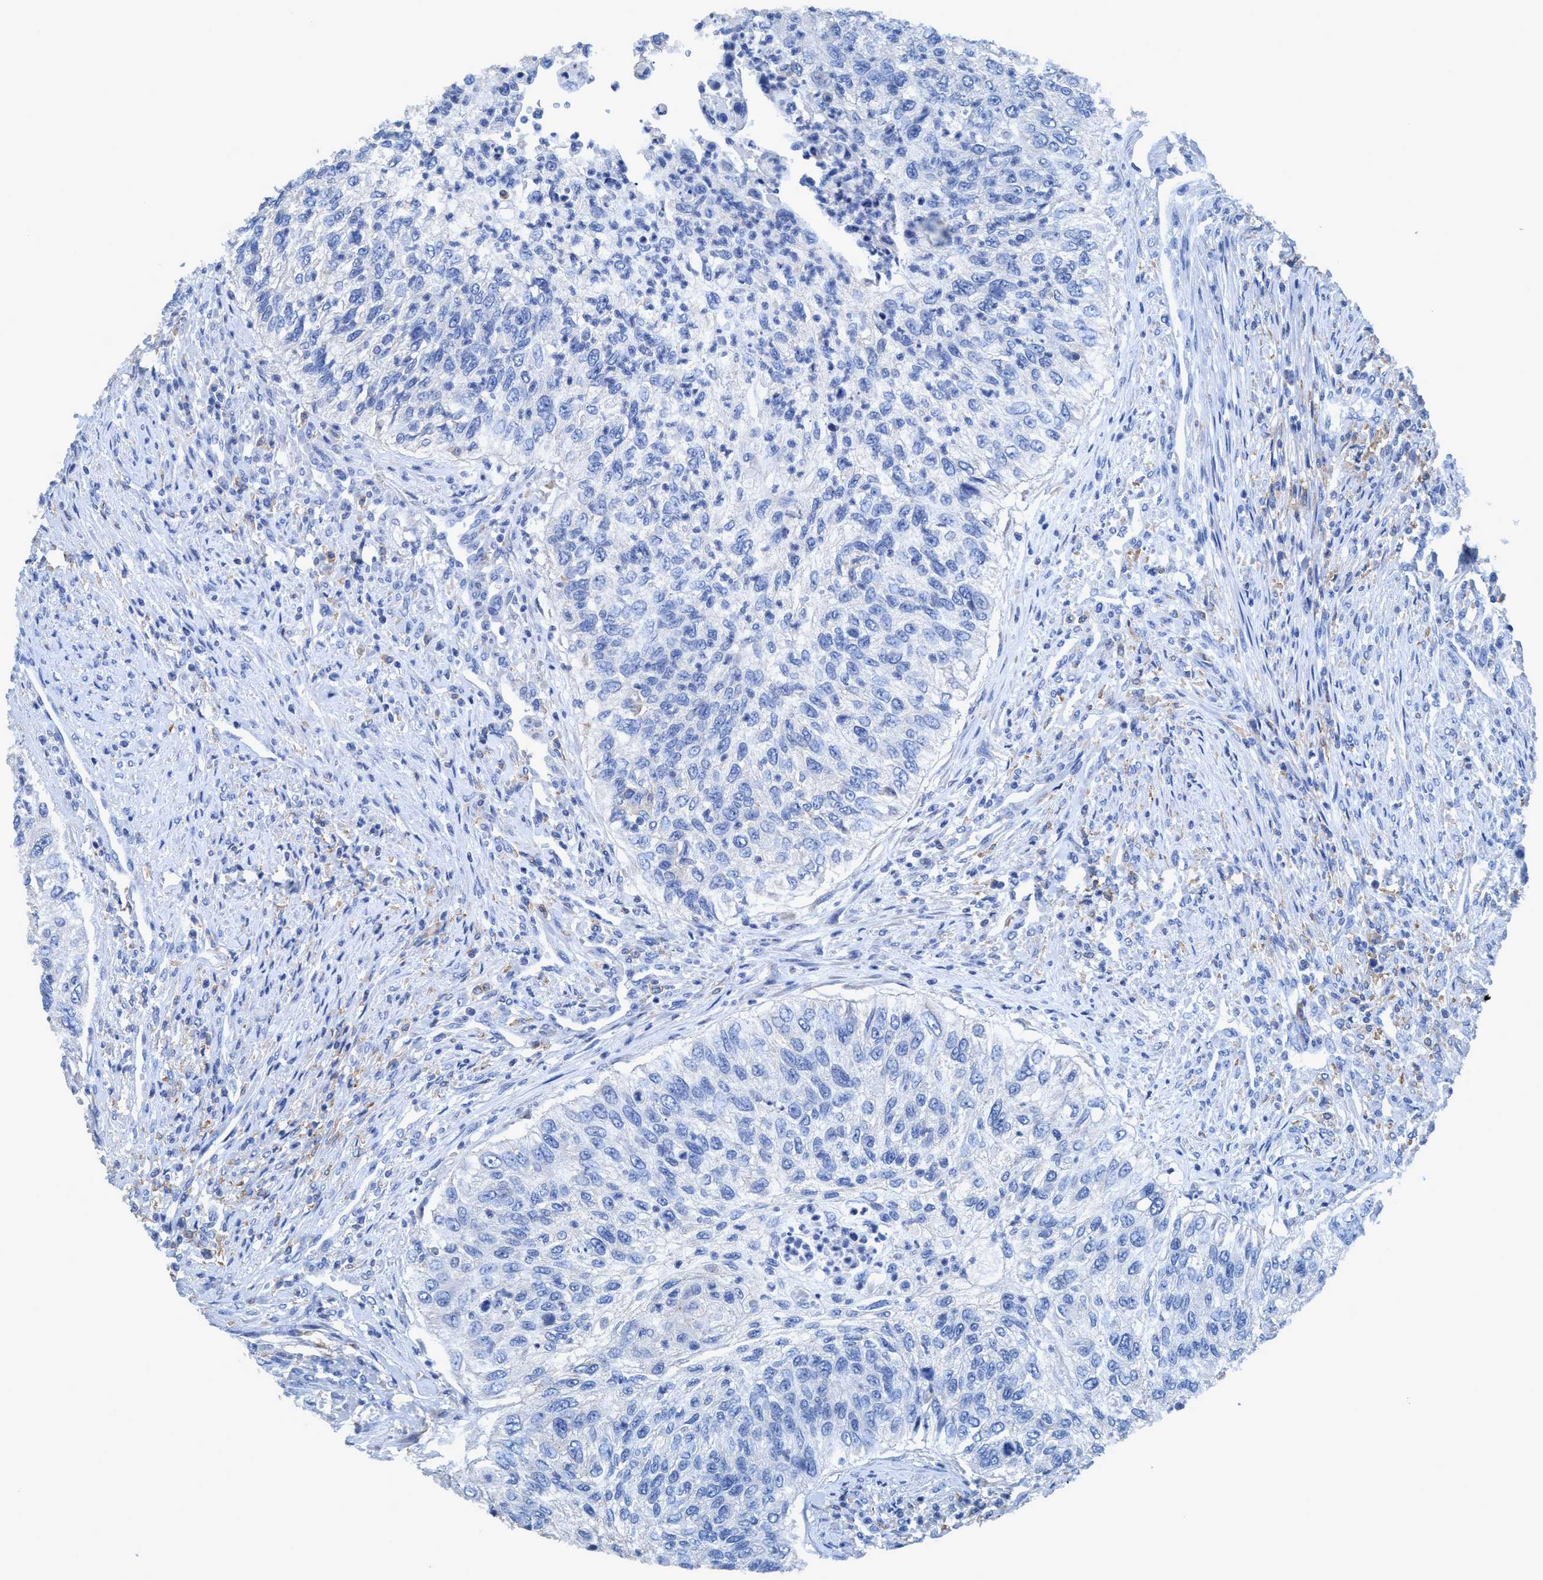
{"staining": {"intensity": "negative", "quantity": "none", "location": "none"}, "tissue": "urothelial cancer", "cell_type": "Tumor cells", "image_type": "cancer", "snomed": [{"axis": "morphology", "description": "Urothelial carcinoma, High grade"}, {"axis": "topography", "description": "Urinary bladder"}], "caption": "Image shows no protein staining in tumor cells of urothelial cancer tissue. (DAB IHC, high magnification).", "gene": "DNAI1", "patient": {"sex": "female", "age": 60}}